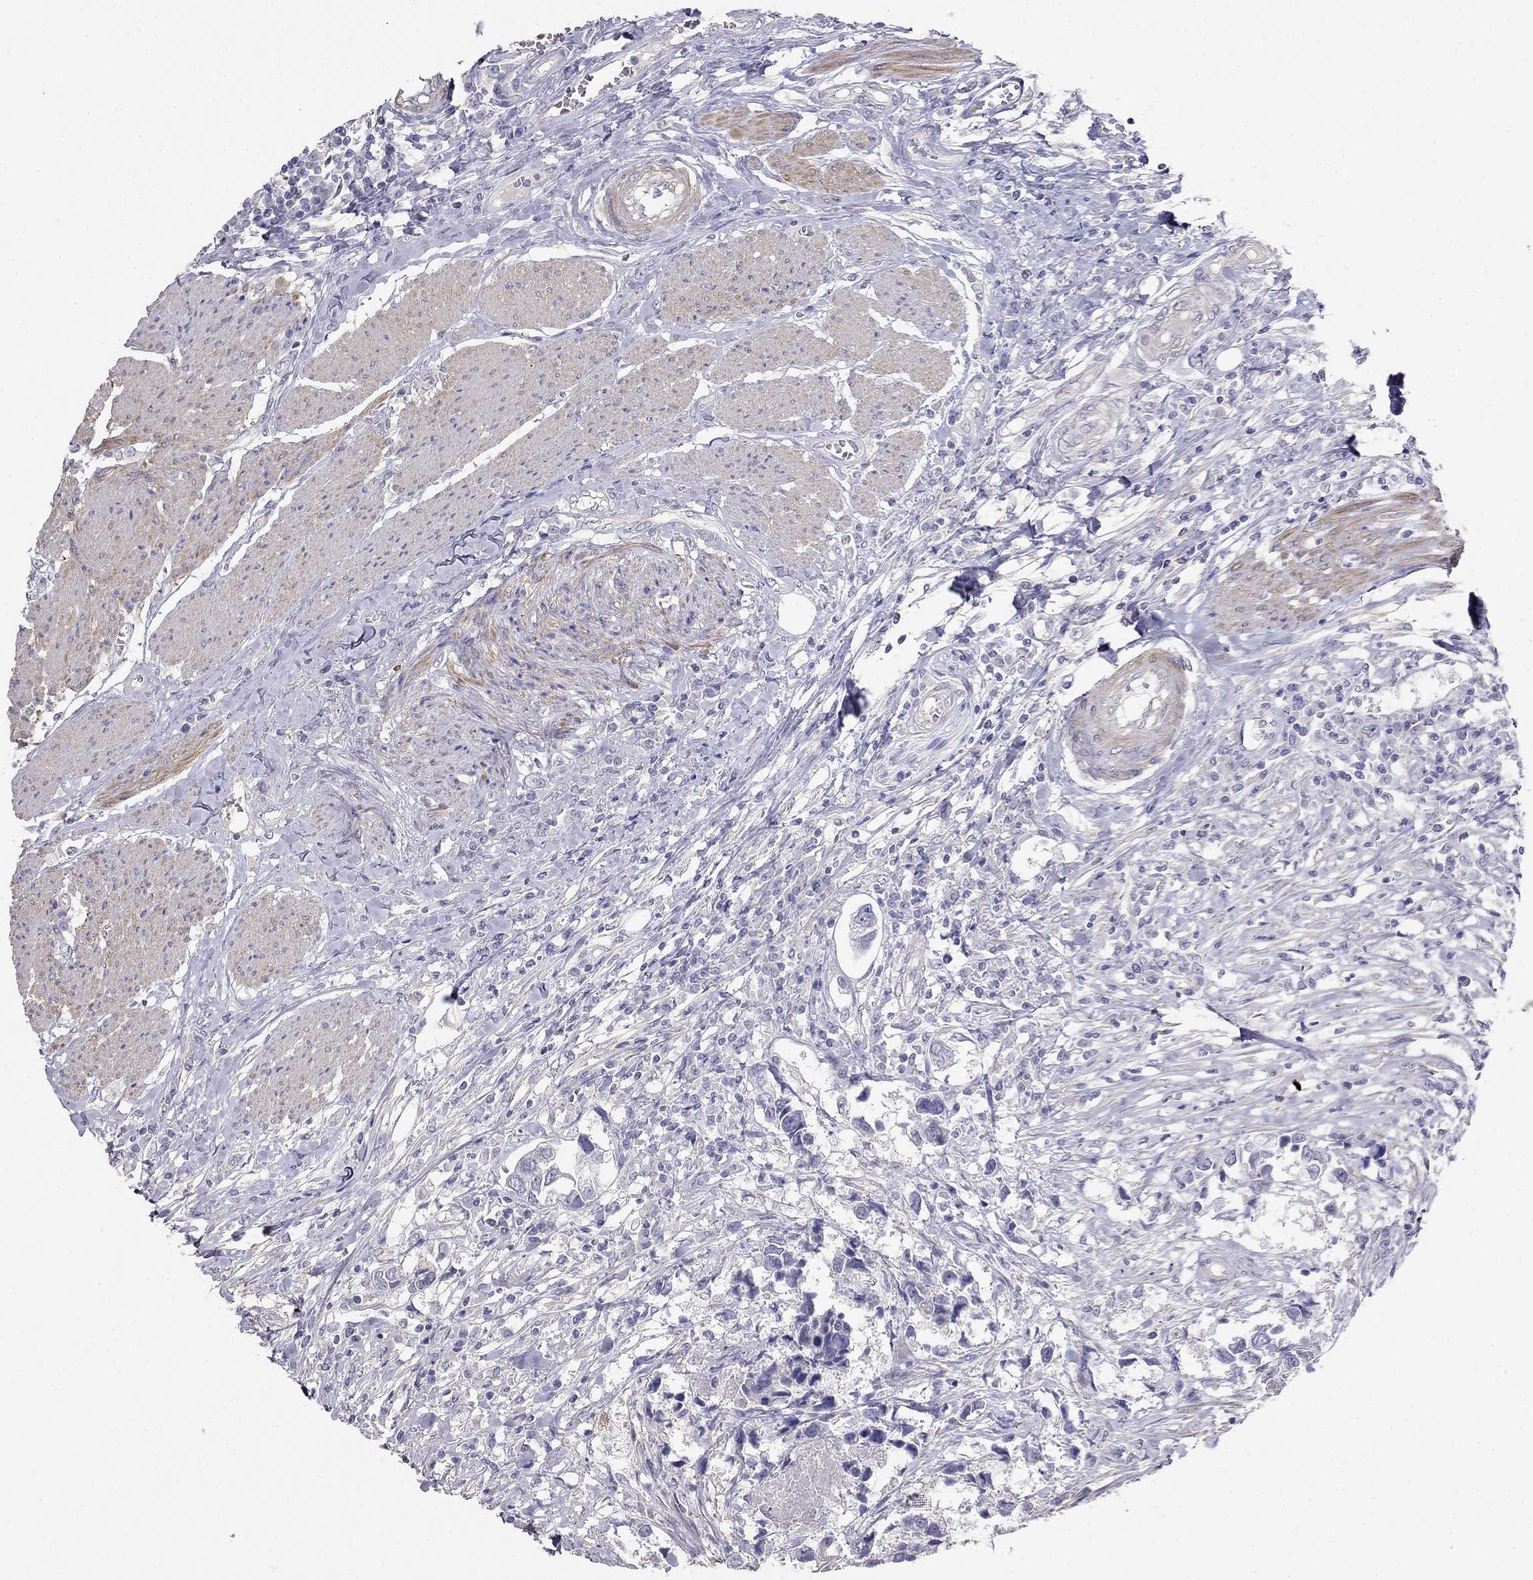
{"staining": {"intensity": "negative", "quantity": "none", "location": "none"}, "tissue": "urothelial cancer", "cell_type": "Tumor cells", "image_type": "cancer", "snomed": [{"axis": "morphology", "description": "Urothelial carcinoma, NOS"}, {"axis": "morphology", "description": "Urothelial carcinoma, High grade"}, {"axis": "topography", "description": "Urinary bladder"}], "caption": "This is an IHC image of urothelial cancer. There is no expression in tumor cells.", "gene": "LY6H", "patient": {"sex": "male", "age": 63}}